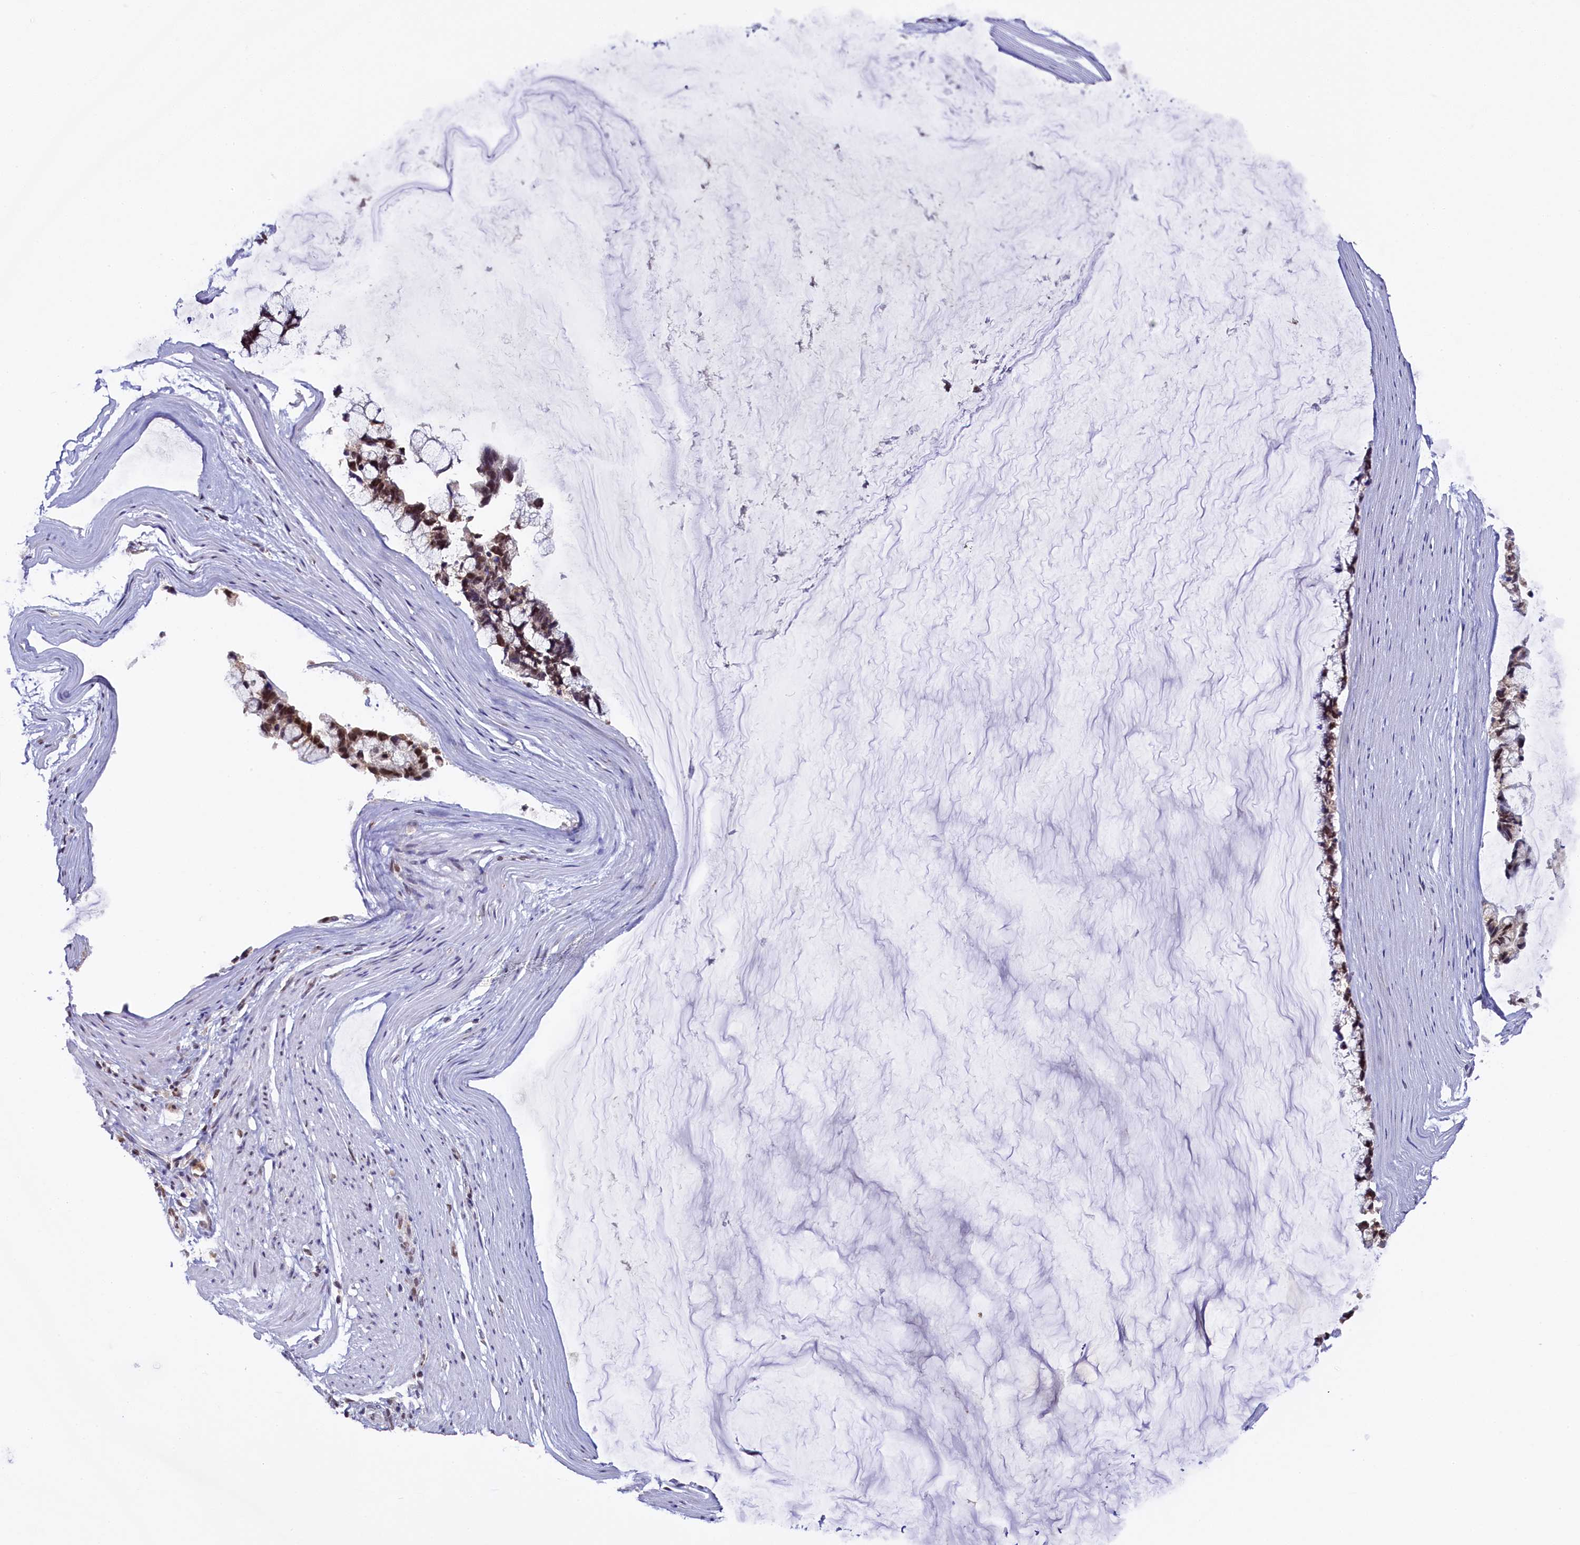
{"staining": {"intensity": "strong", "quantity": ">75%", "location": "cytoplasmic/membranous,nuclear"}, "tissue": "ovarian cancer", "cell_type": "Tumor cells", "image_type": "cancer", "snomed": [{"axis": "morphology", "description": "Cystadenocarcinoma, mucinous, NOS"}, {"axis": "topography", "description": "Ovary"}], "caption": "Mucinous cystadenocarcinoma (ovarian) stained with a protein marker reveals strong staining in tumor cells.", "gene": "NCBP1", "patient": {"sex": "female", "age": 39}}